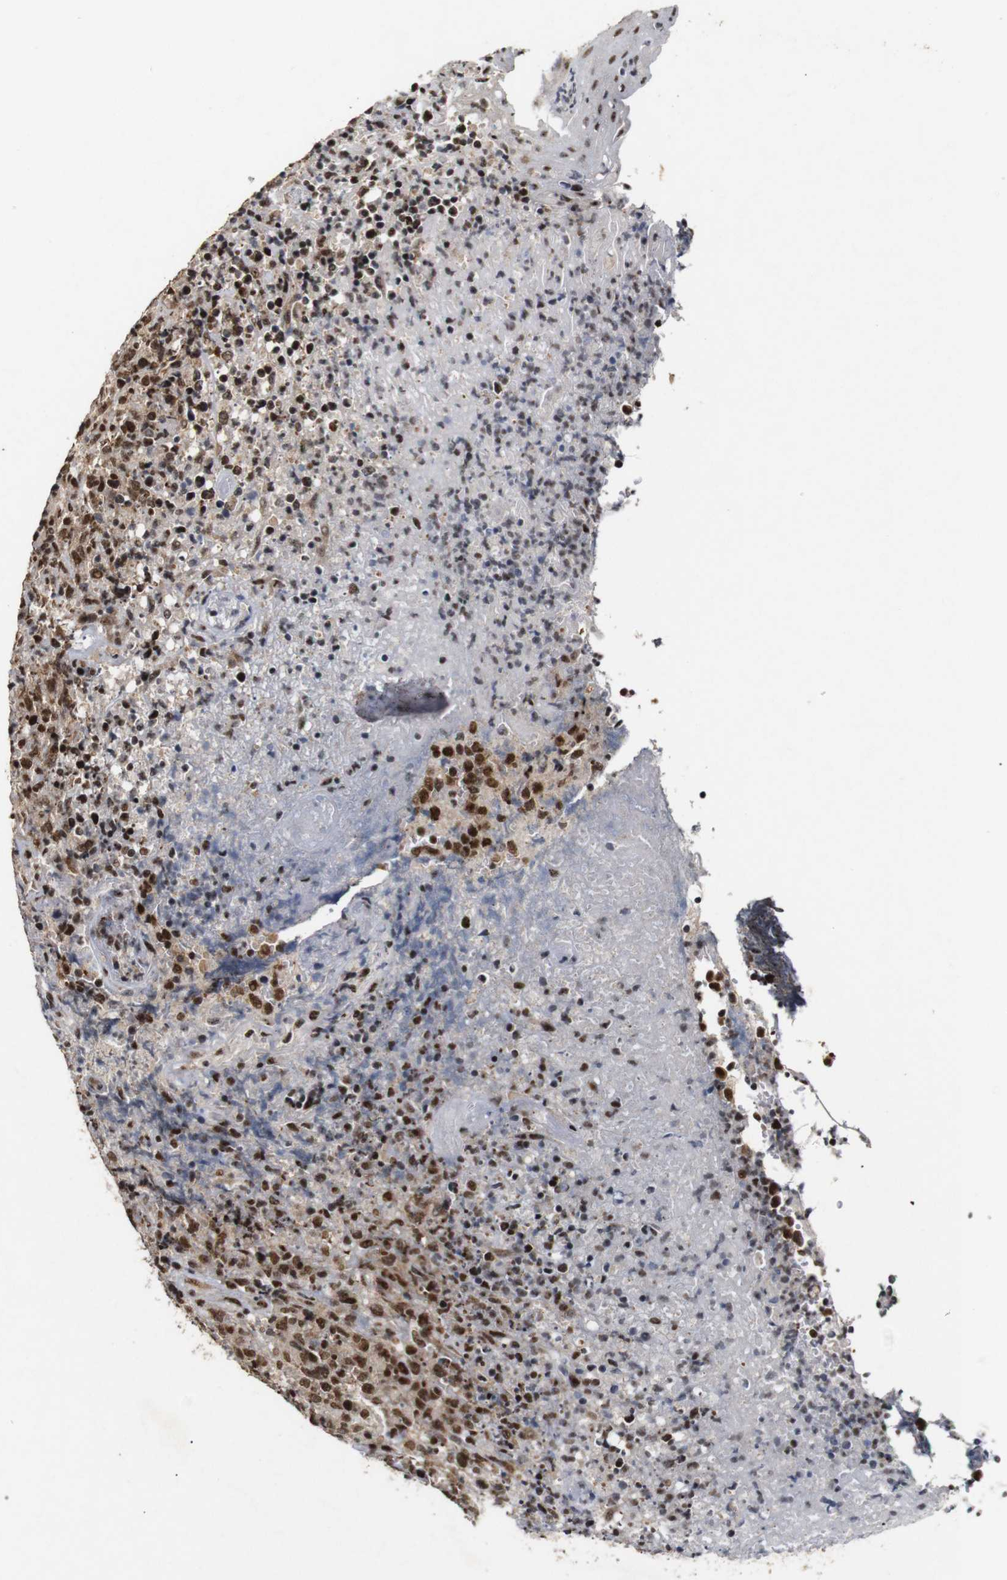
{"staining": {"intensity": "moderate", "quantity": ">75%", "location": "cytoplasmic/membranous,nuclear"}, "tissue": "lymphoma", "cell_type": "Tumor cells", "image_type": "cancer", "snomed": [{"axis": "morphology", "description": "Malignant lymphoma, non-Hodgkin's type, High grade"}, {"axis": "topography", "description": "Tonsil"}], "caption": "Tumor cells reveal moderate cytoplasmic/membranous and nuclear positivity in about >75% of cells in malignant lymphoma, non-Hodgkin's type (high-grade). The protein is shown in brown color, while the nuclei are stained blue.", "gene": "PYM1", "patient": {"sex": "female", "age": 36}}